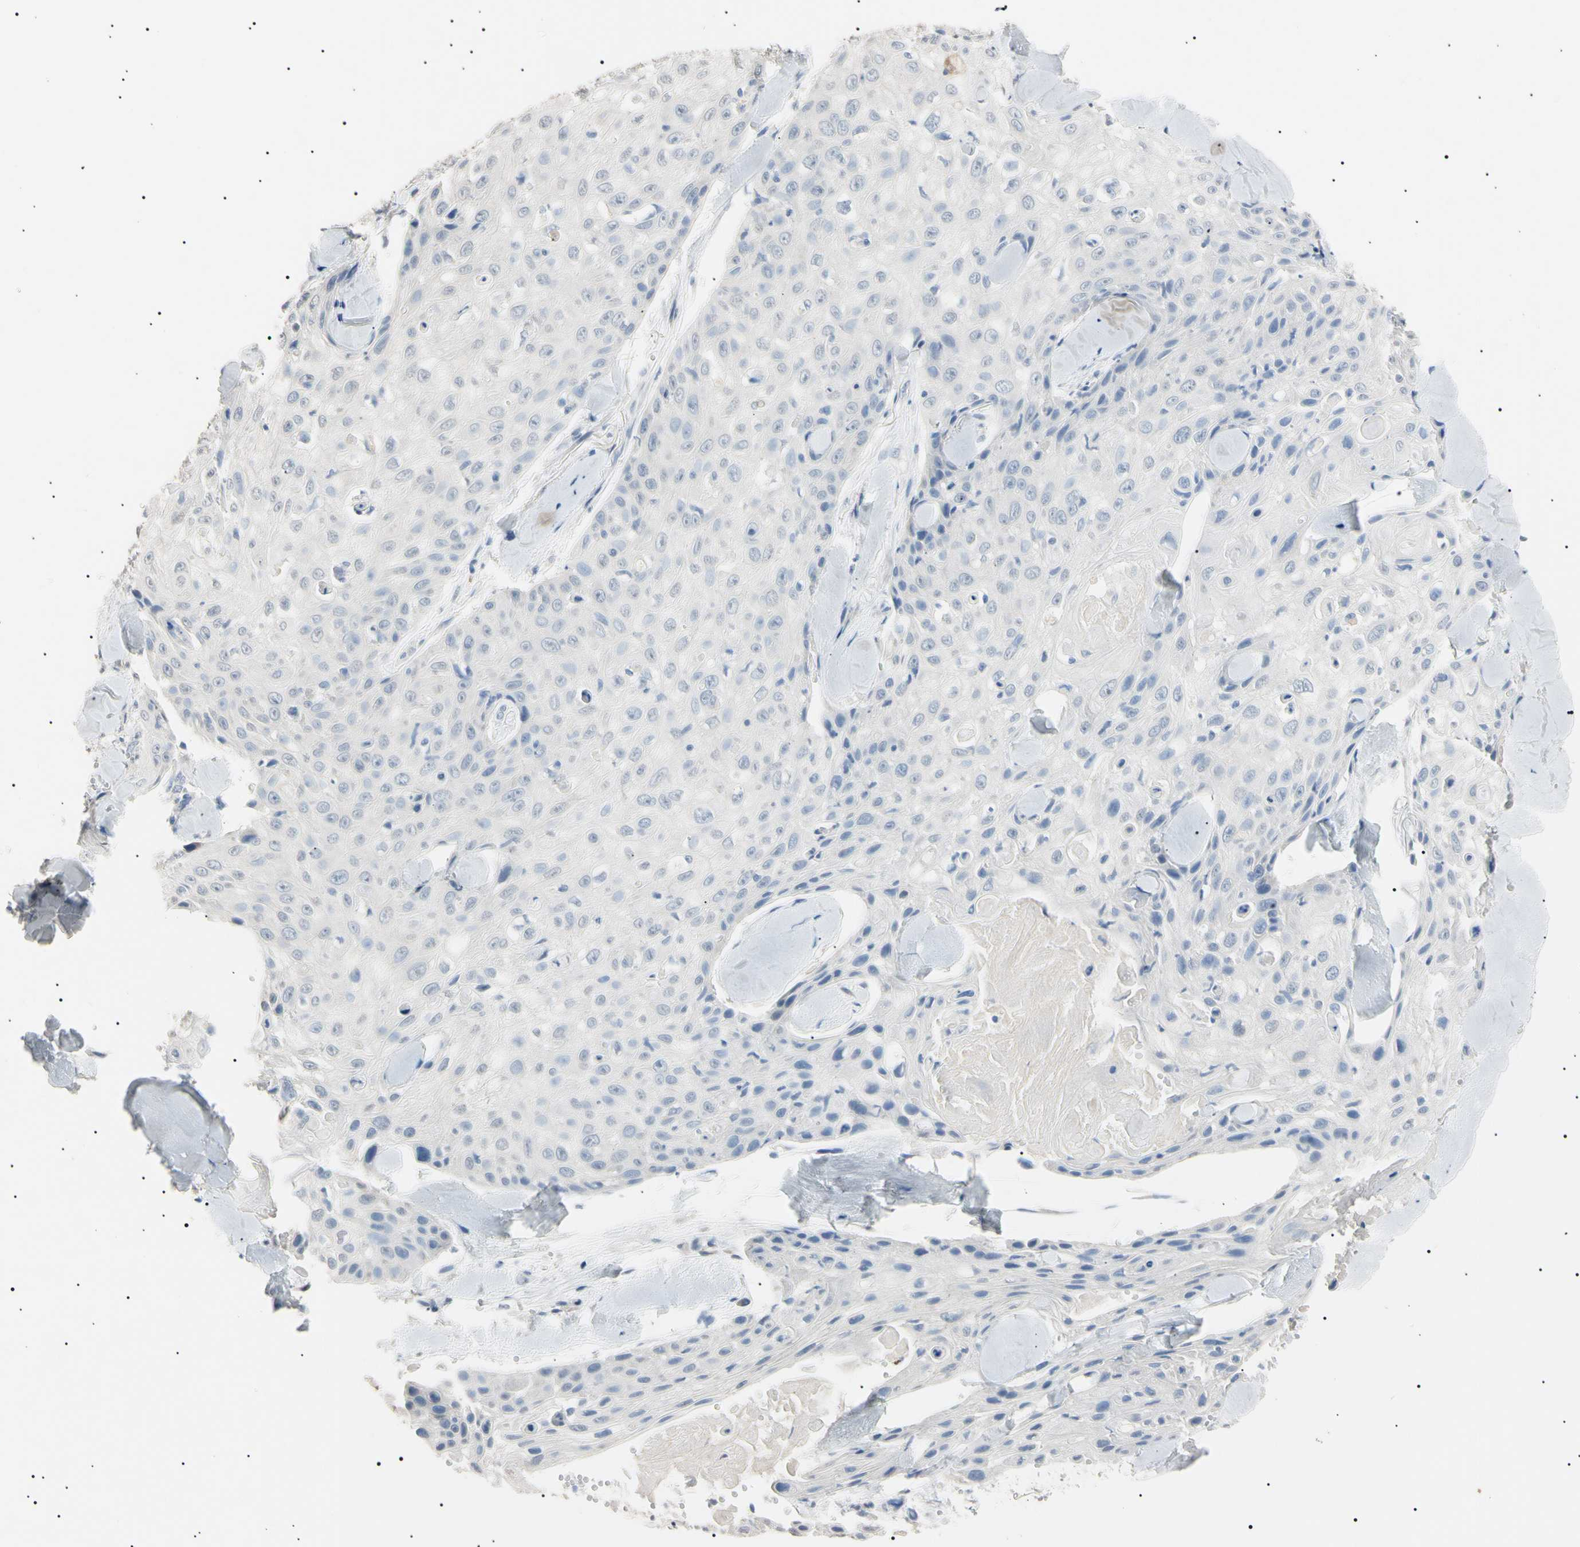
{"staining": {"intensity": "negative", "quantity": "none", "location": "none"}, "tissue": "skin cancer", "cell_type": "Tumor cells", "image_type": "cancer", "snomed": [{"axis": "morphology", "description": "Squamous cell carcinoma, NOS"}, {"axis": "topography", "description": "Skin"}], "caption": "Tumor cells show no significant protein expression in squamous cell carcinoma (skin).", "gene": "CGB3", "patient": {"sex": "male", "age": 86}}